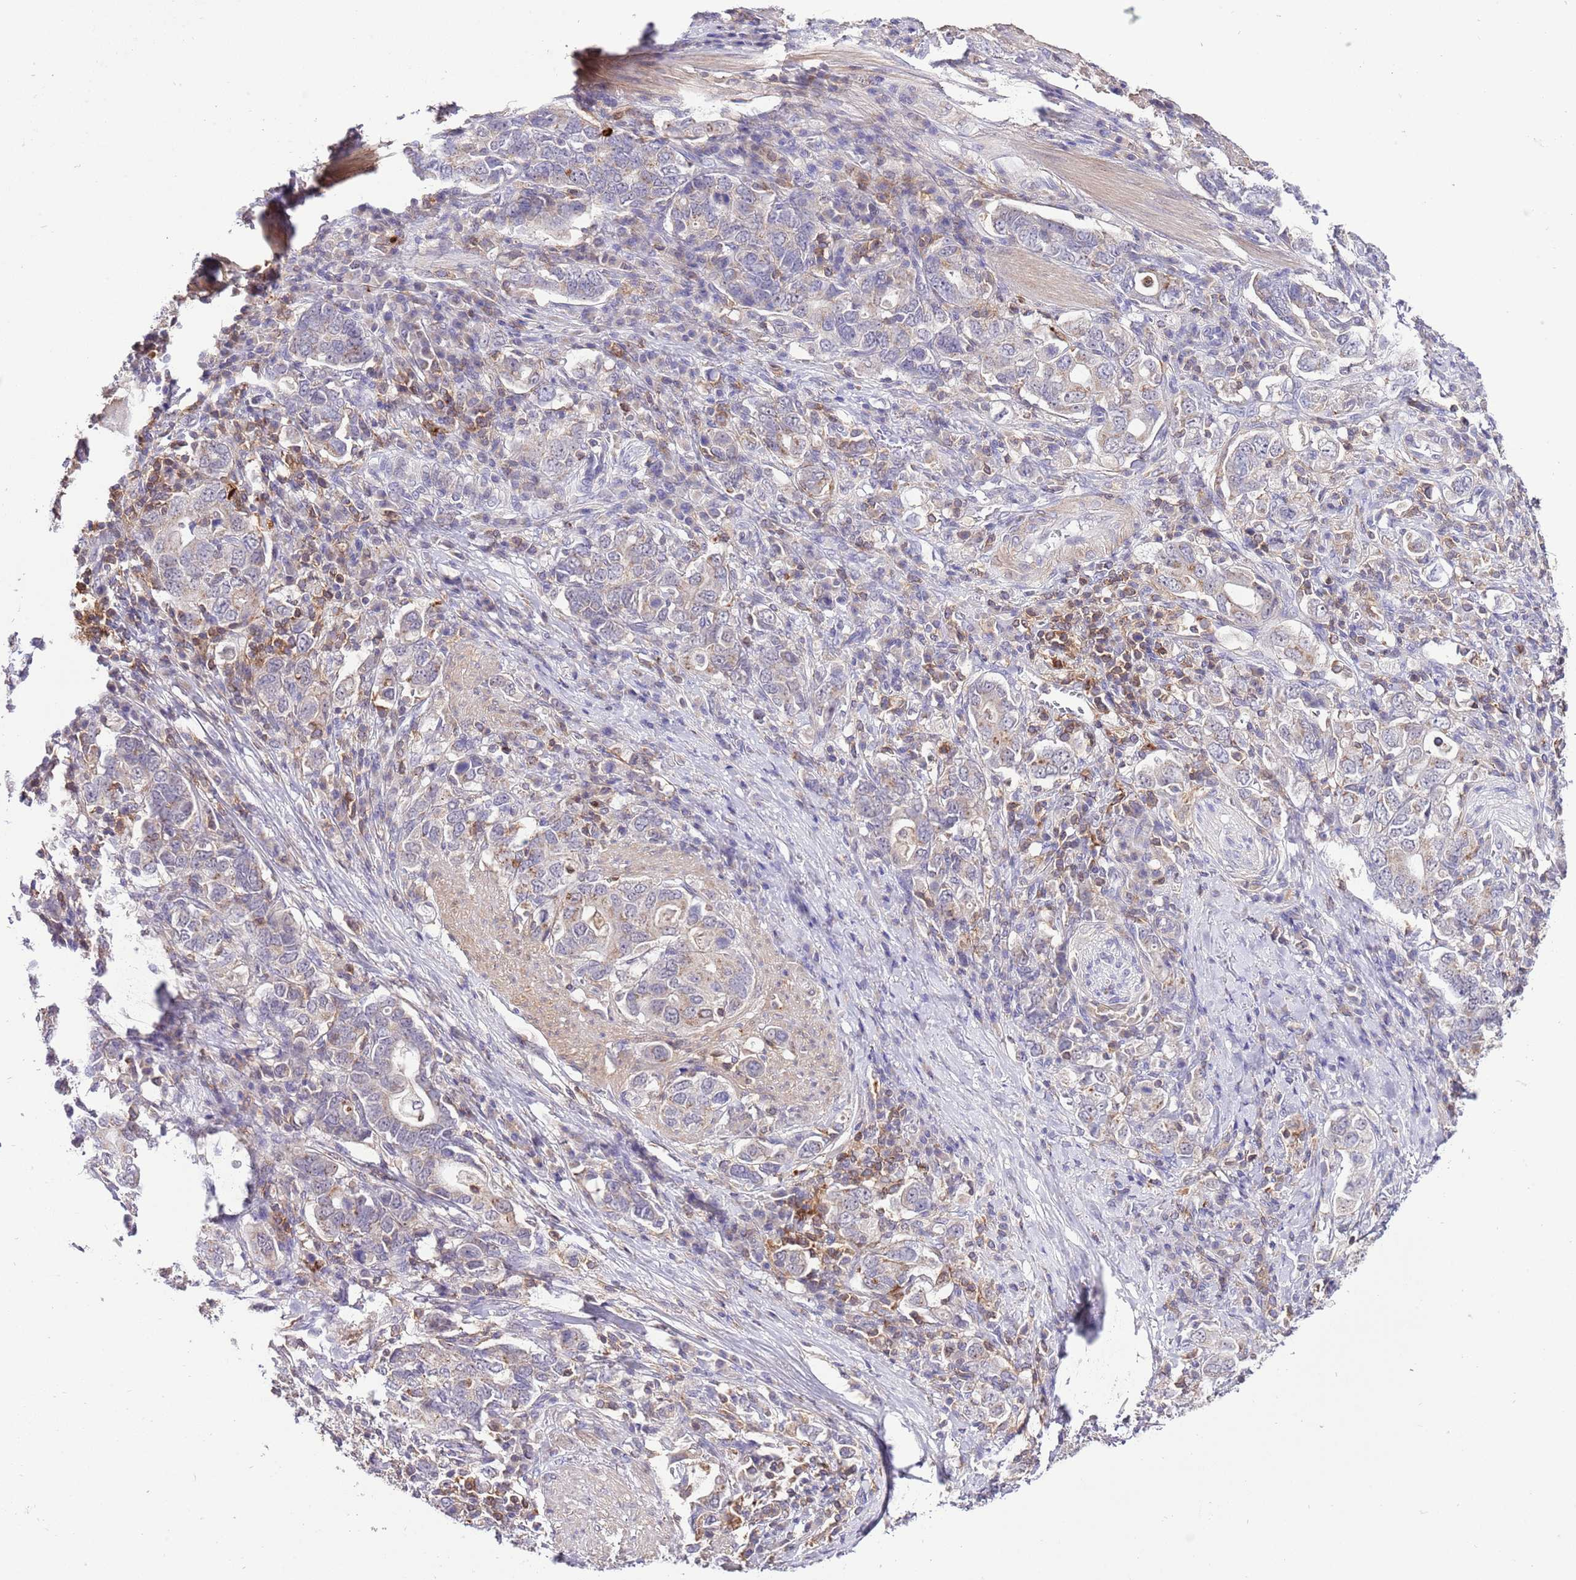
{"staining": {"intensity": "negative", "quantity": "none", "location": "none"}, "tissue": "stomach cancer", "cell_type": "Tumor cells", "image_type": "cancer", "snomed": [{"axis": "morphology", "description": "Adenocarcinoma, NOS"}, {"axis": "topography", "description": "Stomach, upper"}, {"axis": "topography", "description": "Stomach"}], "caption": "A high-resolution image shows immunohistochemistry (IHC) staining of adenocarcinoma (stomach), which reveals no significant positivity in tumor cells.", "gene": "EFHD1", "patient": {"sex": "male", "age": 62}}